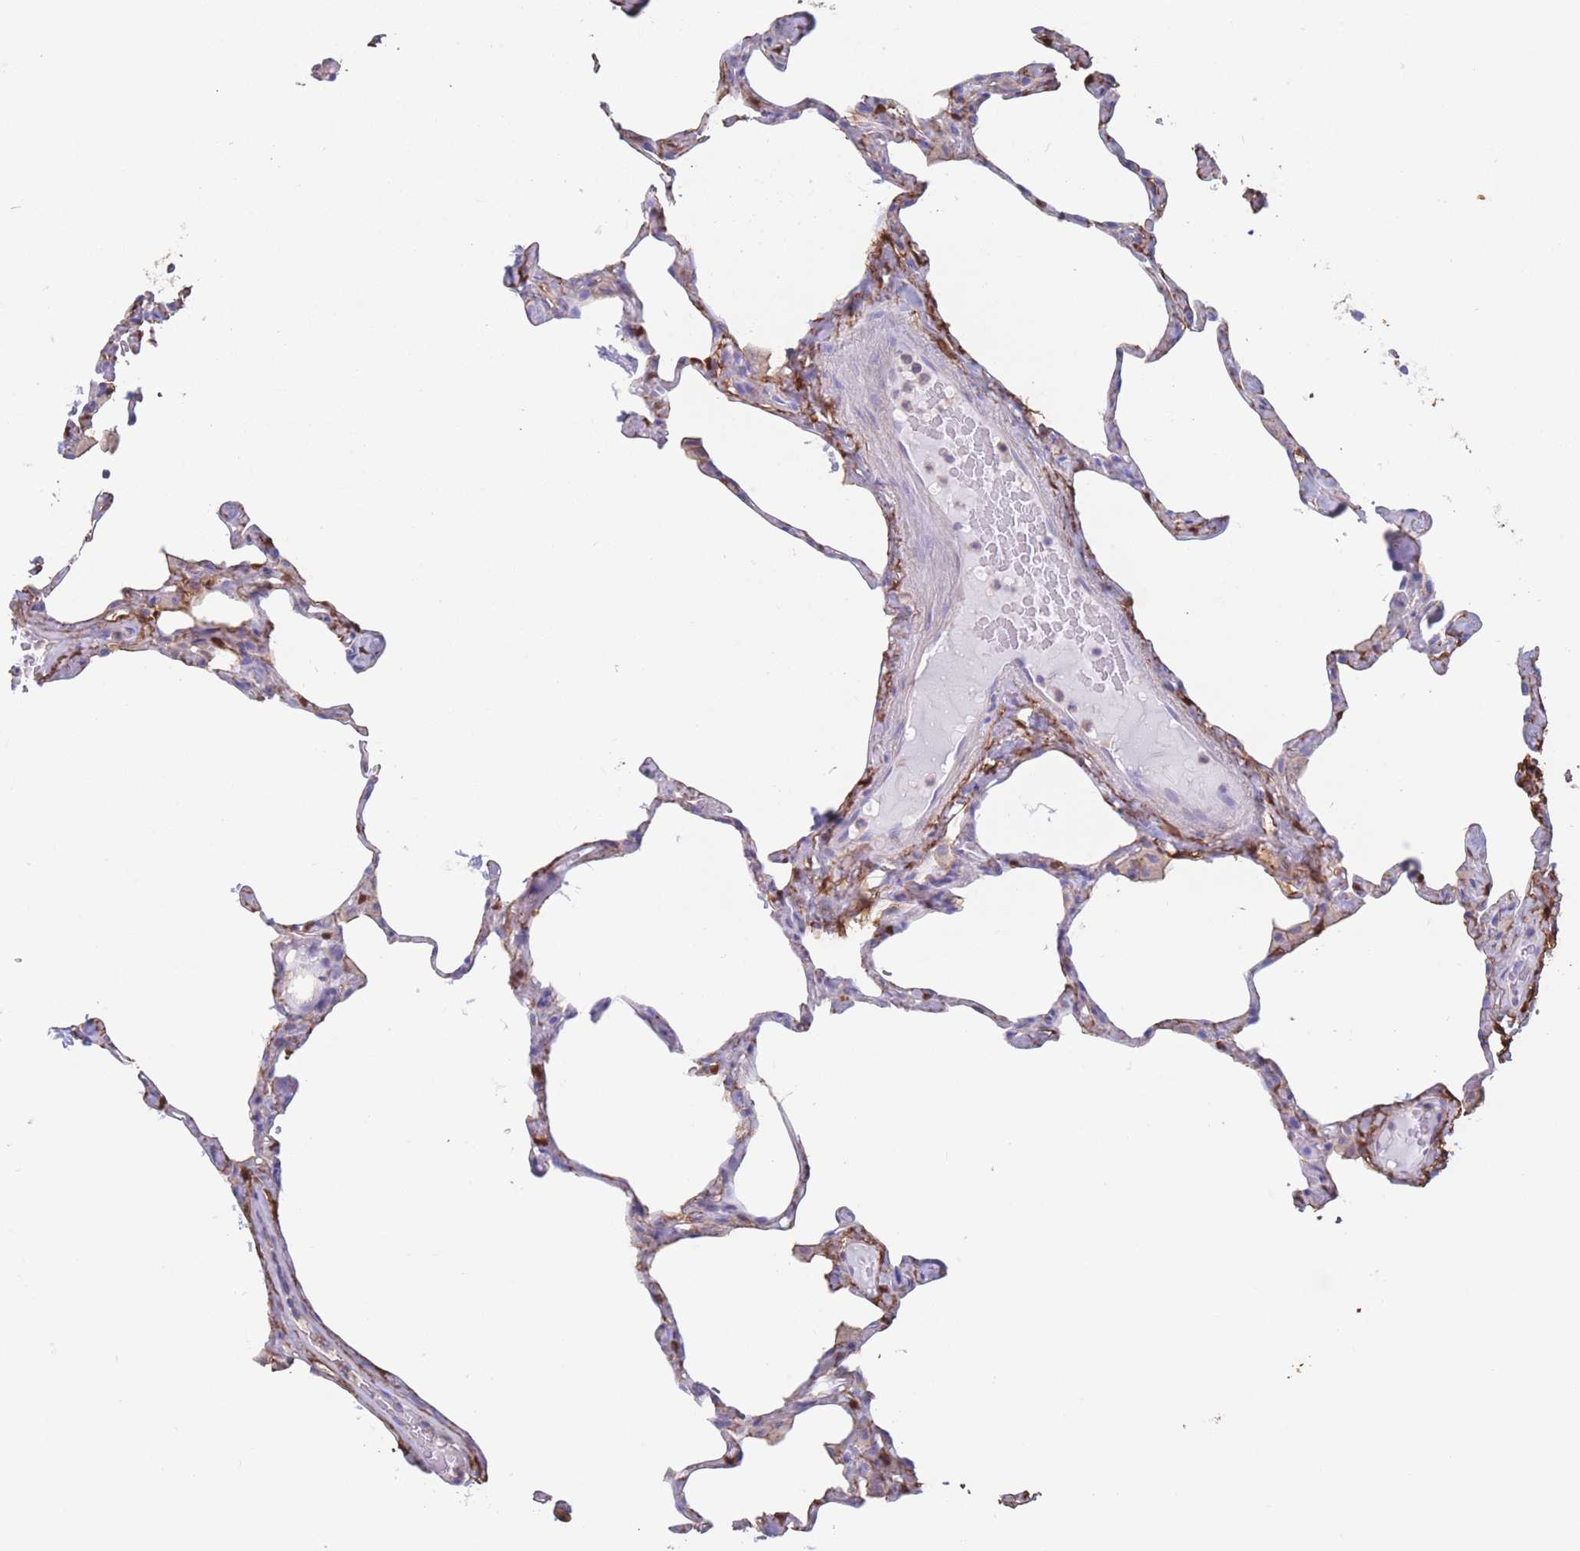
{"staining": {"intensity": "weak", "quantity": "25%-75%", "location": "cytoplasmic/membranous"}, "tissue": "lung", "cell_type": "Alveolar cells", "image_type": "normal", "snomed": [{"axis": "morphology", "description": "Normal tissue, NOS"}, {"axis": "topography", "description": "Lung"}], "caption": "Brown immunohistochemical staining in normal lung shows weak cytoplasmic/membranous staining in approximately 25%-75% of alveolar cells.", "gene": "ADH1A", "patient": {"sex": "male", "age": 65}}